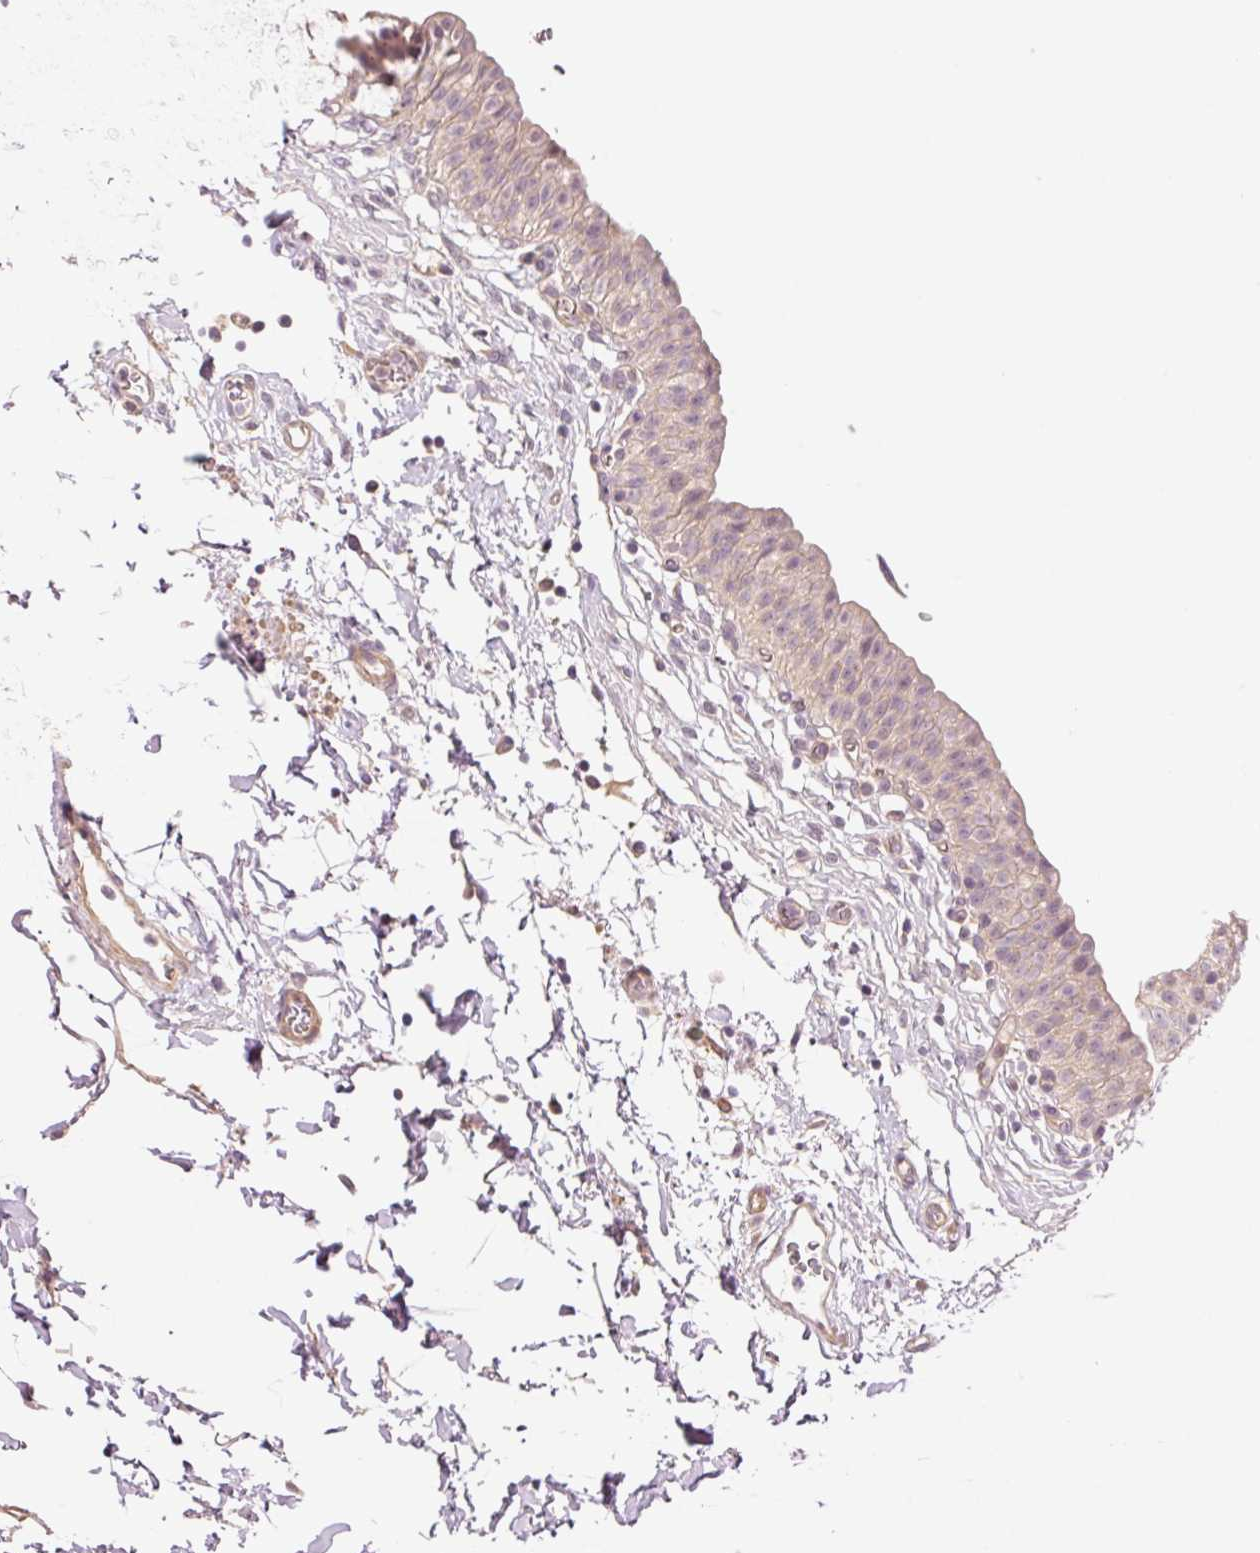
{"staining": {"intensity": "strong", "quantity": "<25%", "location": "cytoplasmic/membranous"}, "tissue": "urinary bladder", "cell_type": "Urothelial cells", "image_type": "normal", "snomed": [{"axis": "morphology", "description": "Normal tissue, NOS"}, {"axis": "topography", "description": "Urinary bladder"}, {"axis": "topography", "description": "Peripheral nerve tissue"}], "caption": "This histopathology image demonstrates benign urinary bladder stained with IHC to label a protein in brown. The cytoplasmic/membranous of urothelial cells show strong positivity for the protein. Nuclei are counter-stained blue.", "gene": "SLC29A3", "patient": {"sex": "male", "age": 55}}